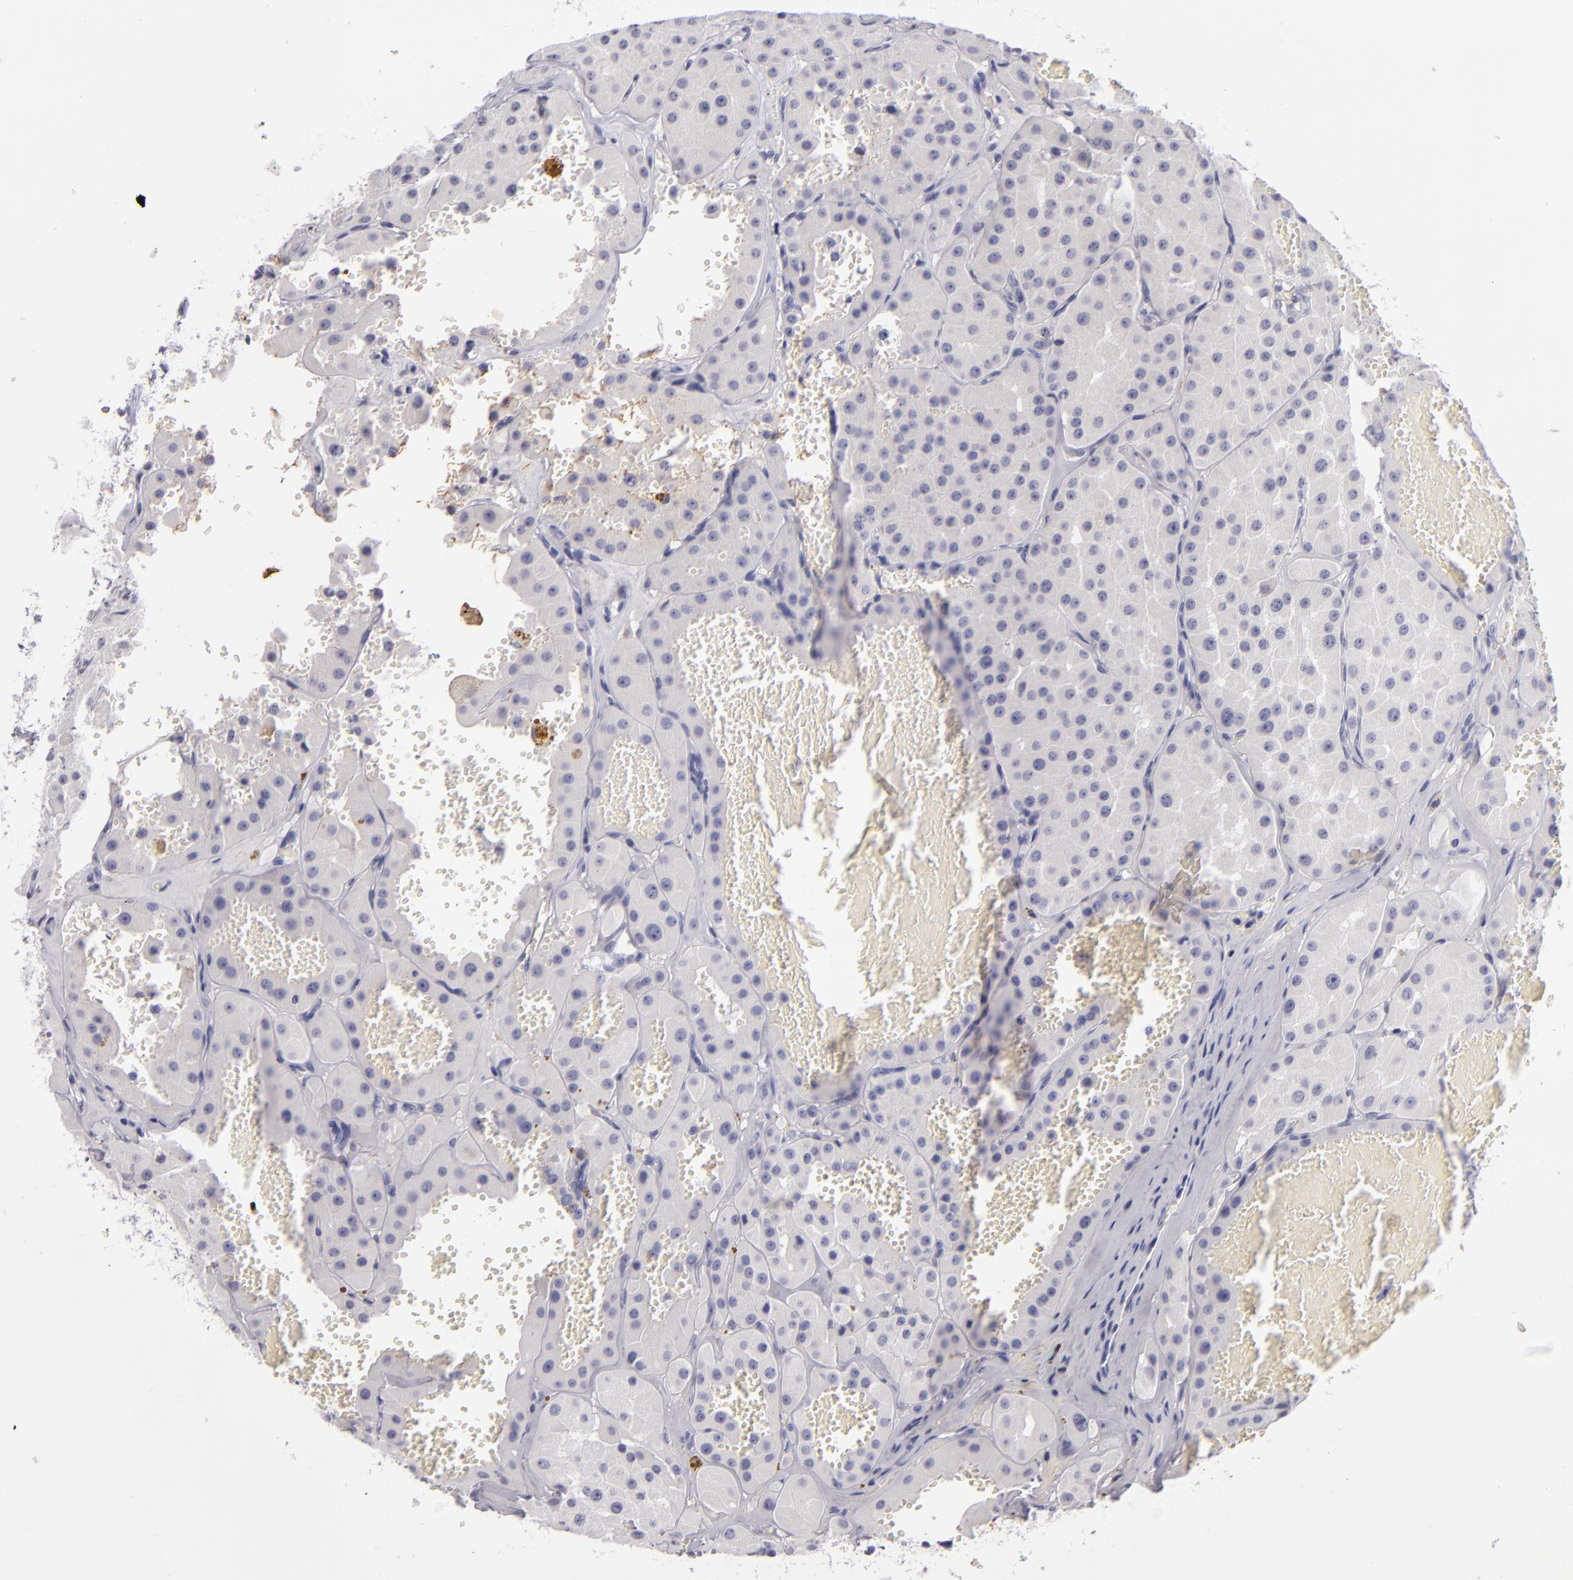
{"staining": {"intensity": "negative", "quantity": "none", "location": "none"}, "tissue": "renal cancer", "cell_type": "Tumor cells", "image_type": "cancer", "snomed": [{"axis": "morphology", "description": "Adenocarcinoma, uncertain malignant potential"}, {"axis": "topography", "description": "Kidney"}], "caption": "Immunohistochemistry of human renal adenocarcinoma,  uncertain malignant potential reveals no expression in tumor cells. The staining was performed using DAB (3,3'-diaminobenzidine) to visualize the protein expression in brown, while the nuclei were stained in blue with hematoxylin (Magnification: 20x).", "gene": "TNNC1", "patient": {"sex": "male", "age": 63}}